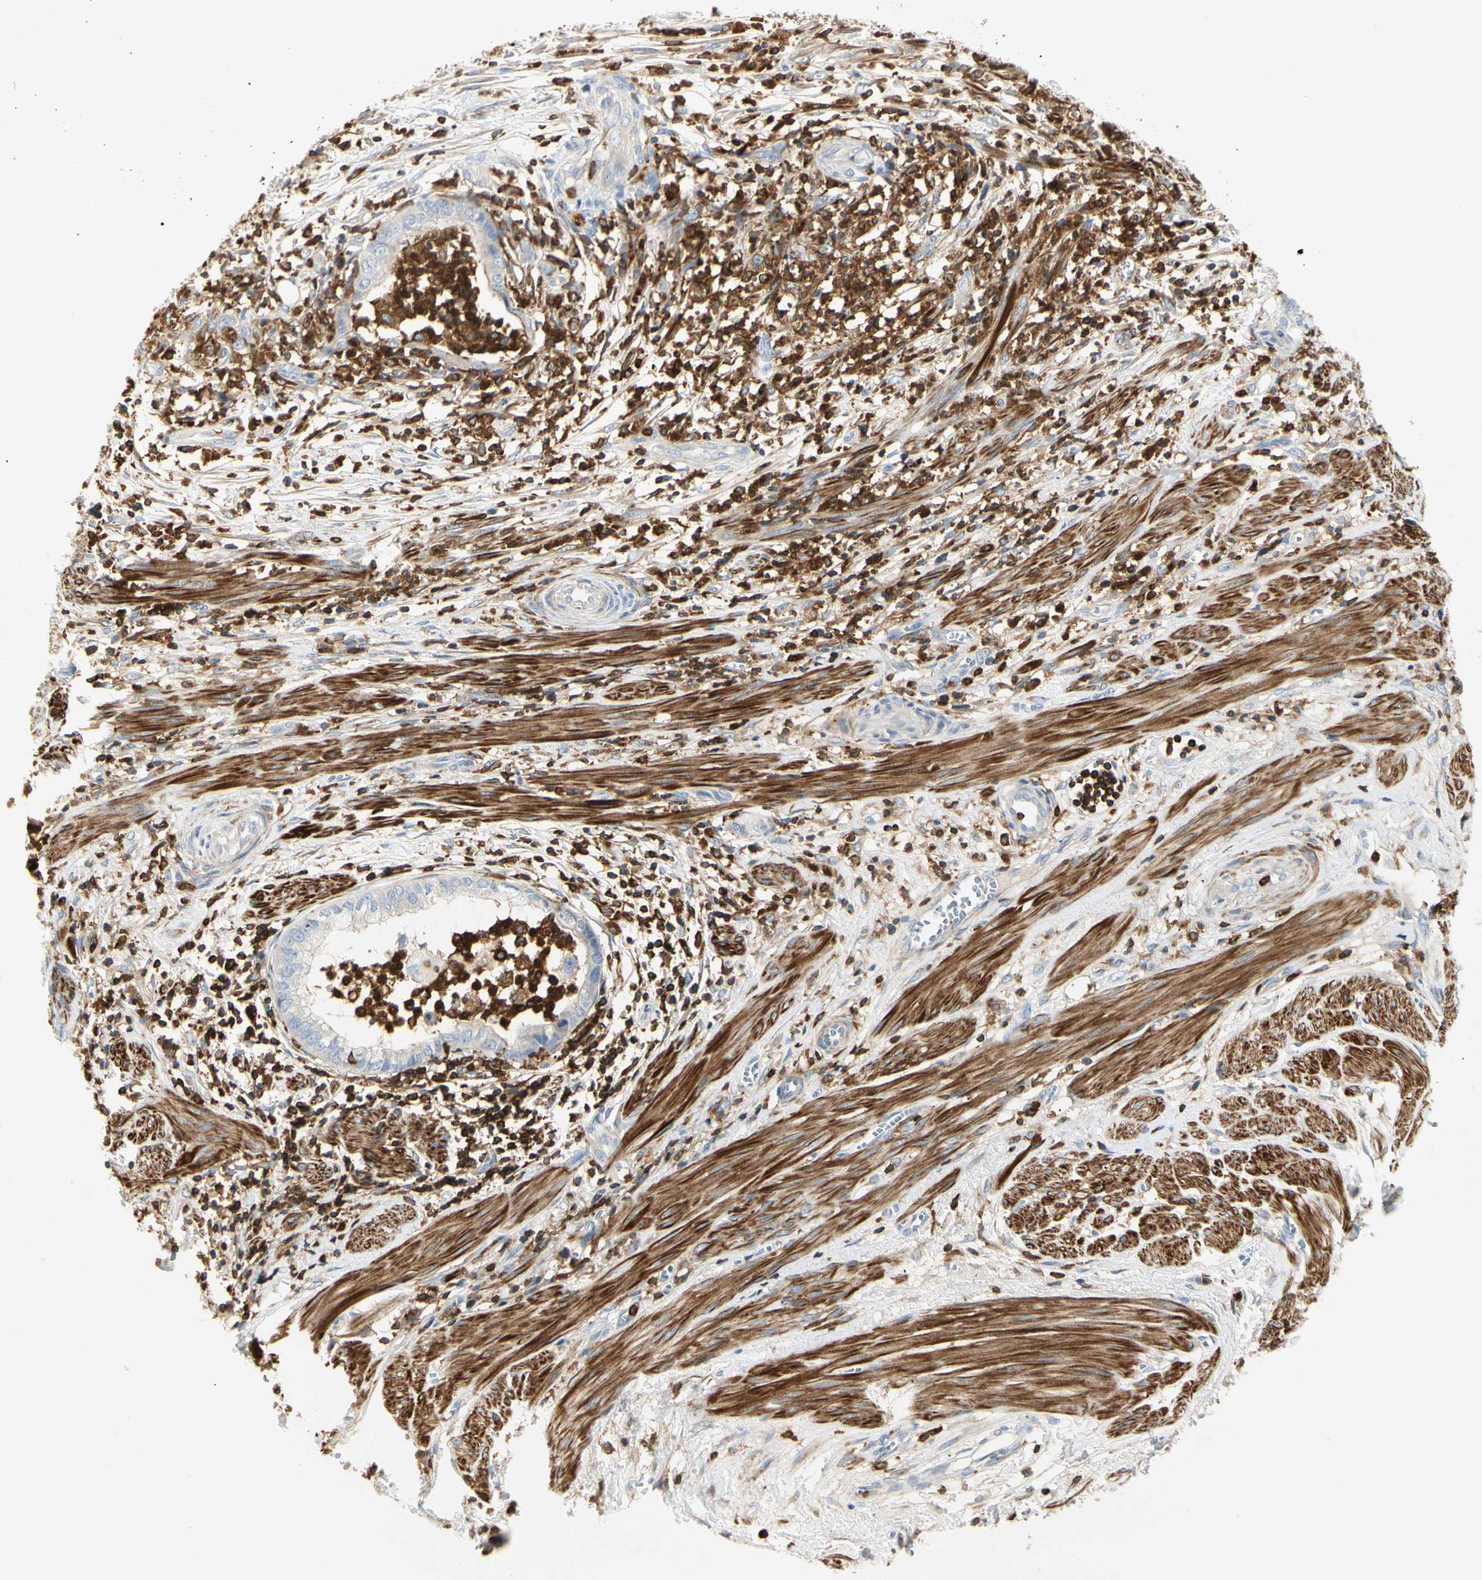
{"staining": {"intensity": "negative", "quantity": "none", "location": "none"}, "tissue": "endometrial cancer", "cell_type": "Tumor cells", "image_type": "cancer", "snomed": [{"axis": "morphology", "description": "Necrosis, NOS"}, {"axis": "morphology", "description": "Adenocarcinoma, NOS"}, {"axis": "topography", "description": "Endometrium"}], "caption": "Immunohistochemistry image of neoplastic tissue: human endometrial cancer (adenocarcinoma) stained with DAB shows no significant protein staining in tumor cells. (DAB (3,3'-diaminobenzidine) immunohistochemistry with hematoxylin counter stain).", "gene": "FMNL1", "patient": {"sex": "female", "age": 79}}